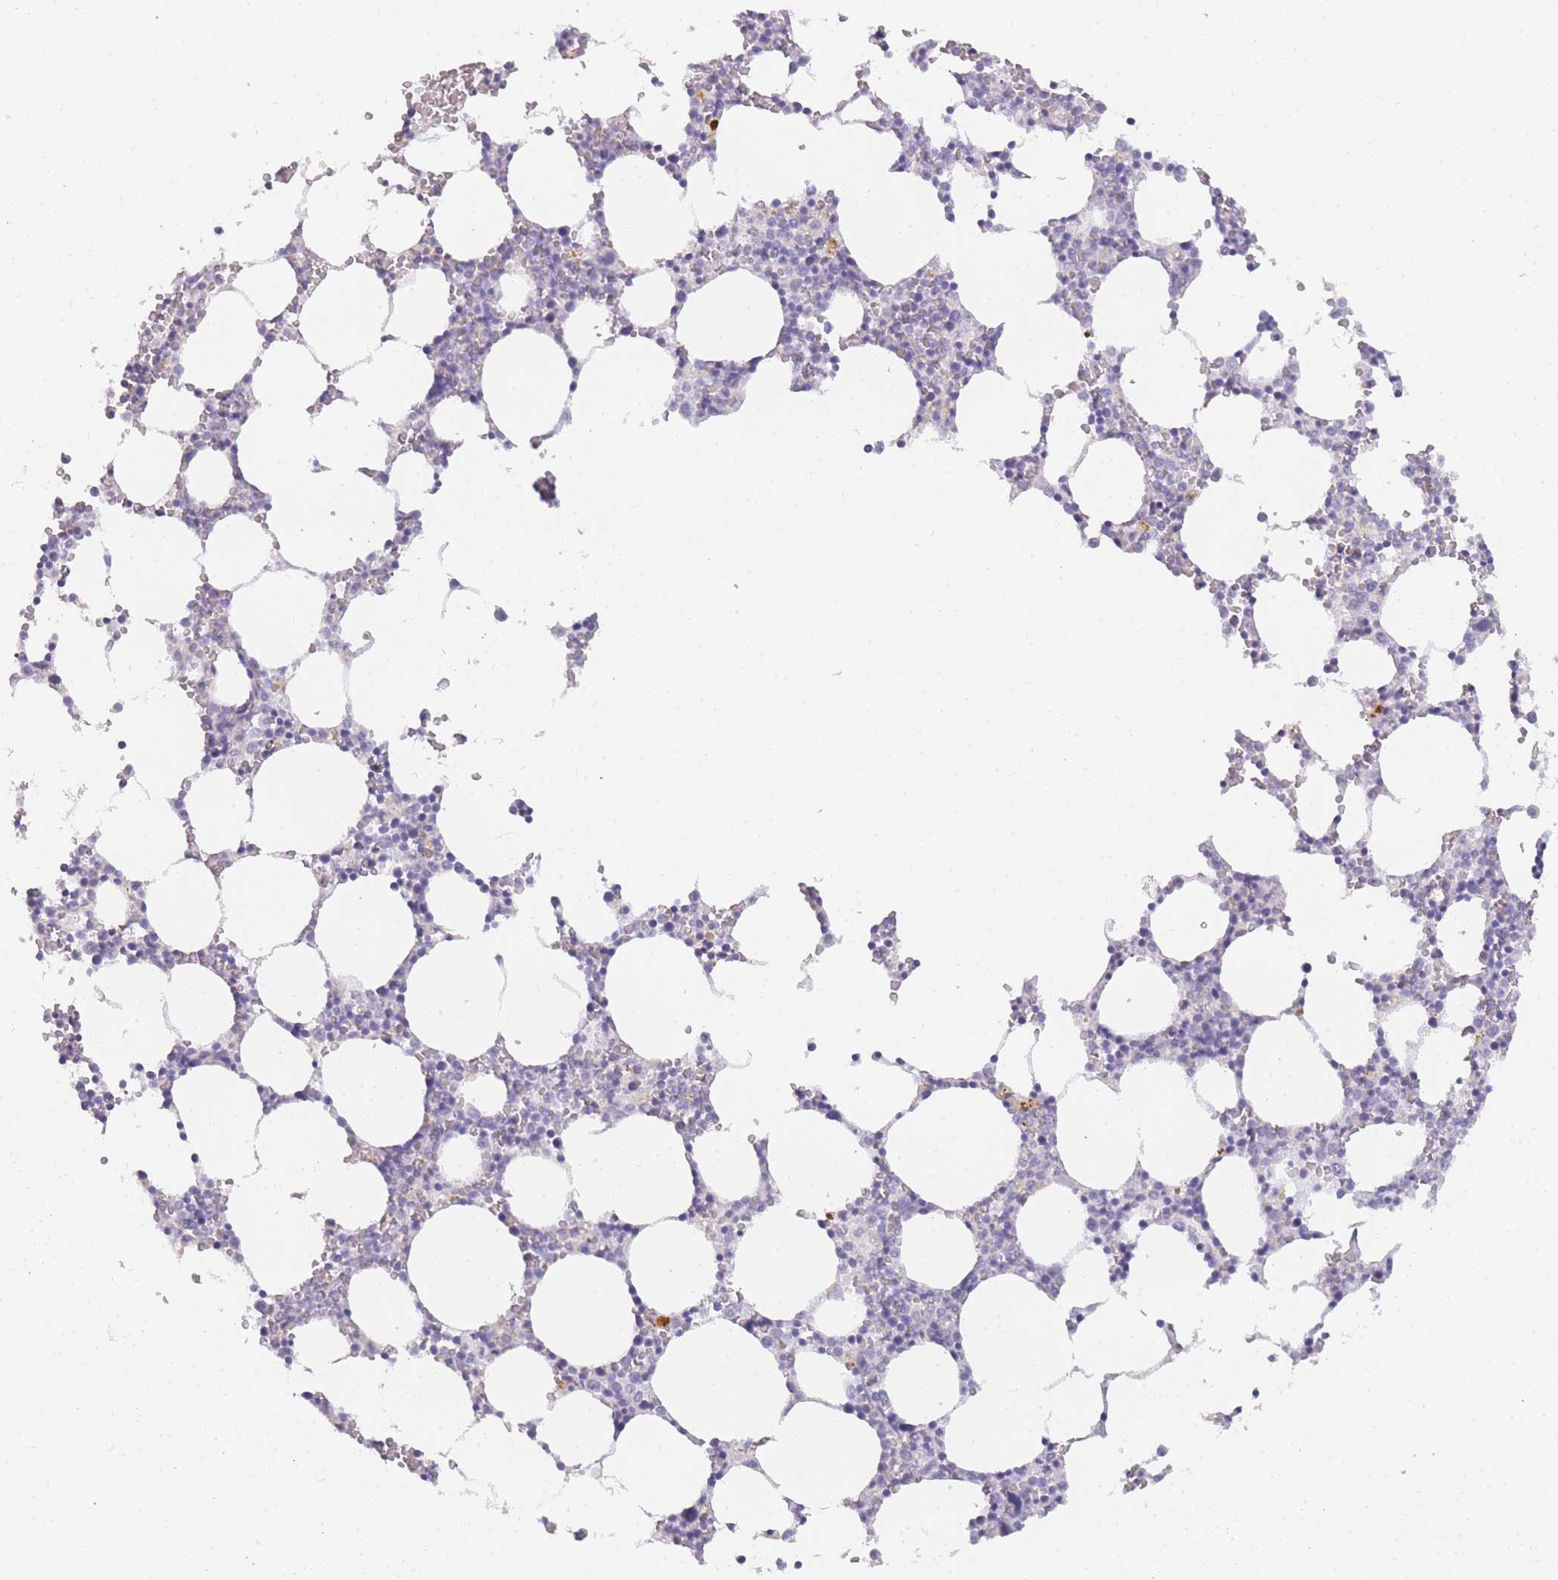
{"staining": {"intensity": "negative", "quantity": "none", "location": "none"}, "tissue": "bone marrow", "cell_type": "Hematopoietic cells", "image_type": "normal", "snomed": [{"axis": "morphology", "description": "Normal tissue, NOS"}, {"axis": "topography", "description": "Bone marrow"}], "caption": "The micrograph shows no staining of hematopoietic cells in unremarkable bone marrow. Nuclei are stained in blue.", "gene": "INS", "patient": {"sex": "female", "age": 64}}